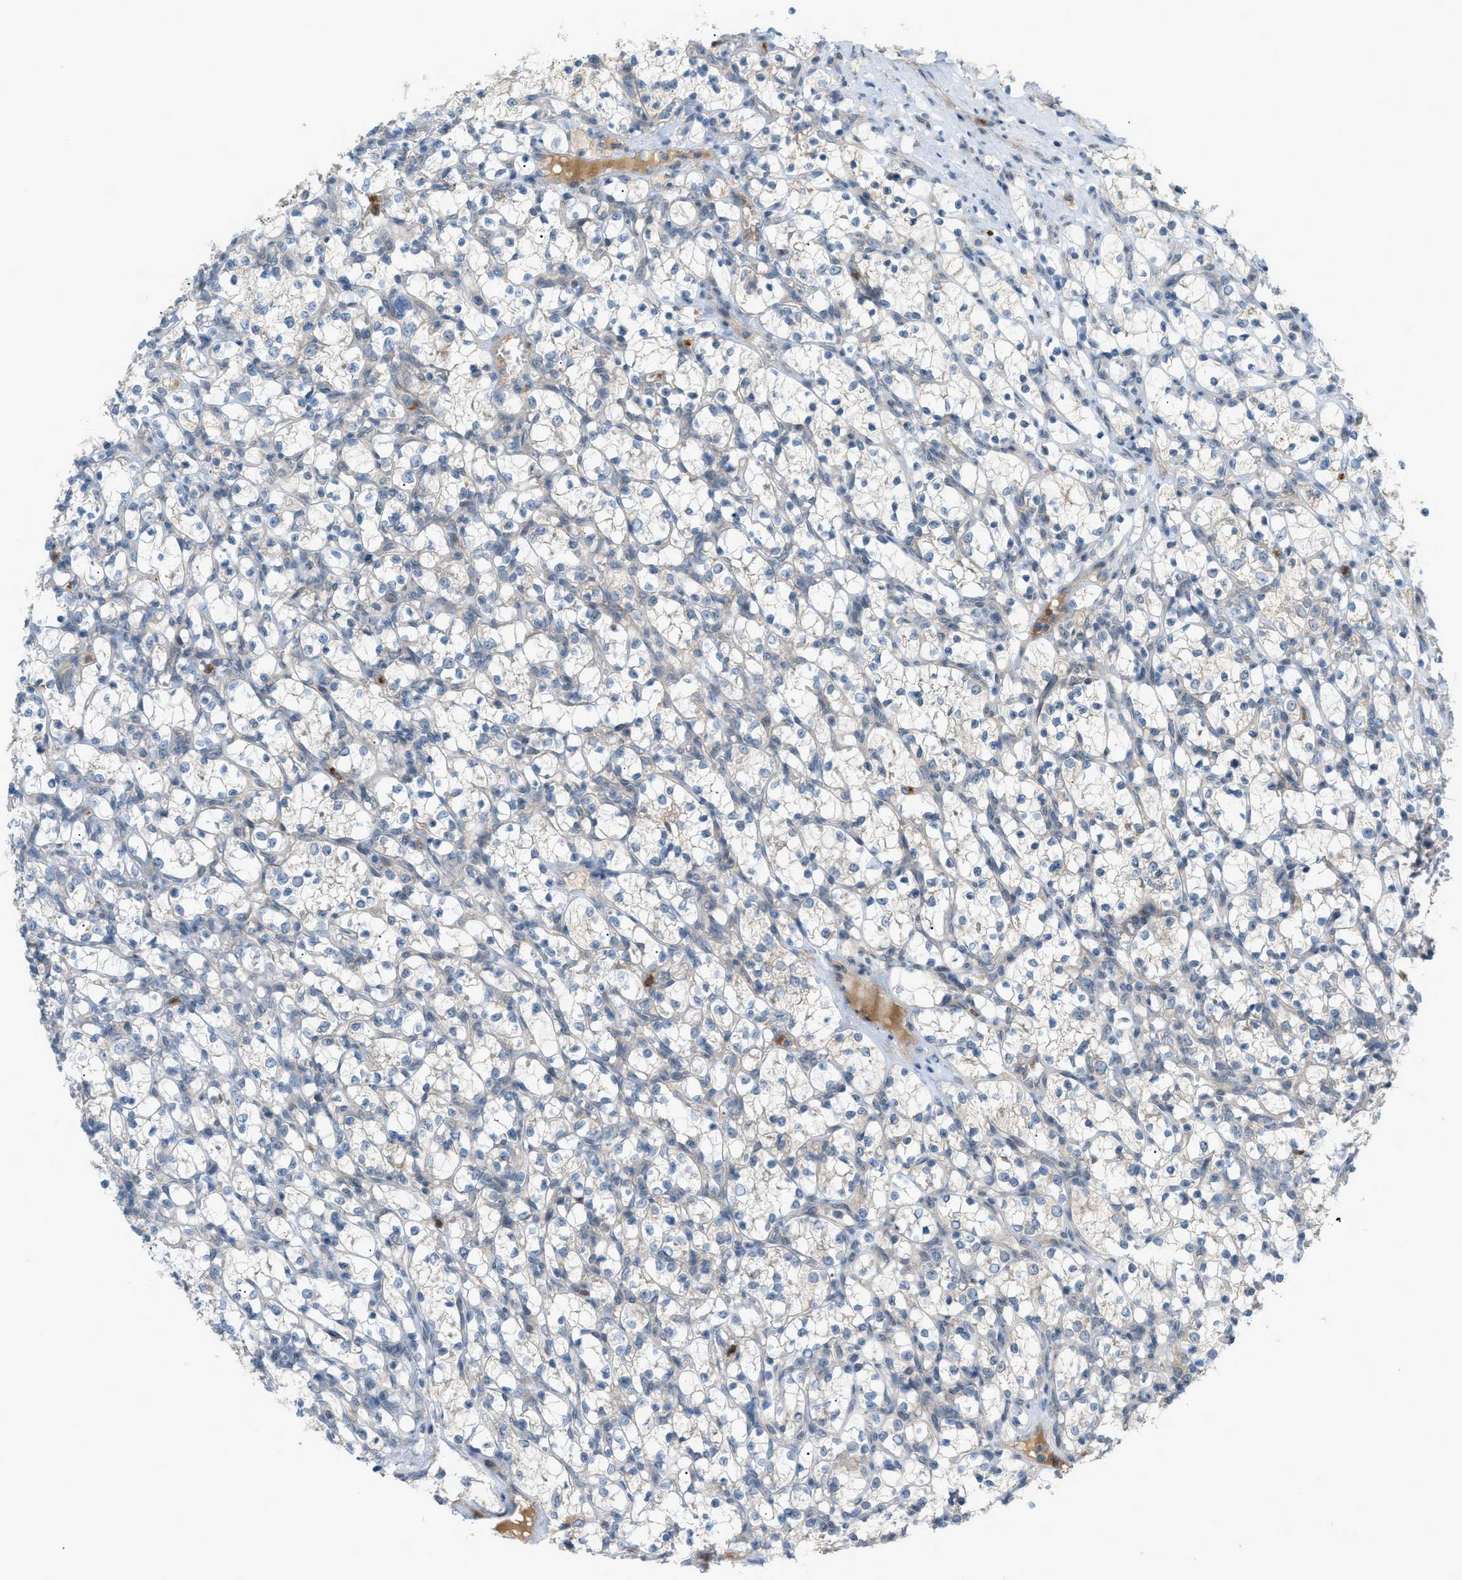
{"staining": {"intensity": "negative", "quantity": "none", "location": "none"}, "tissue": "renal cancer", "cell_type": "Tumor cells", "image_type": "cancer", "snomed": [{"axis": "morphology", "description": "Adenocarcinoma, NOS"}, {"axis": "topography", "description": "Kidney"}], "caption": "This photomicrograph is of renal adenocarcinoma stained with IHC to label a protein in brown with the nuclei are counter-stained blue. There is no positivity in tumor cells.", "gene": "DYRK1A", "patient": {"sex": "female", "age": 69}}